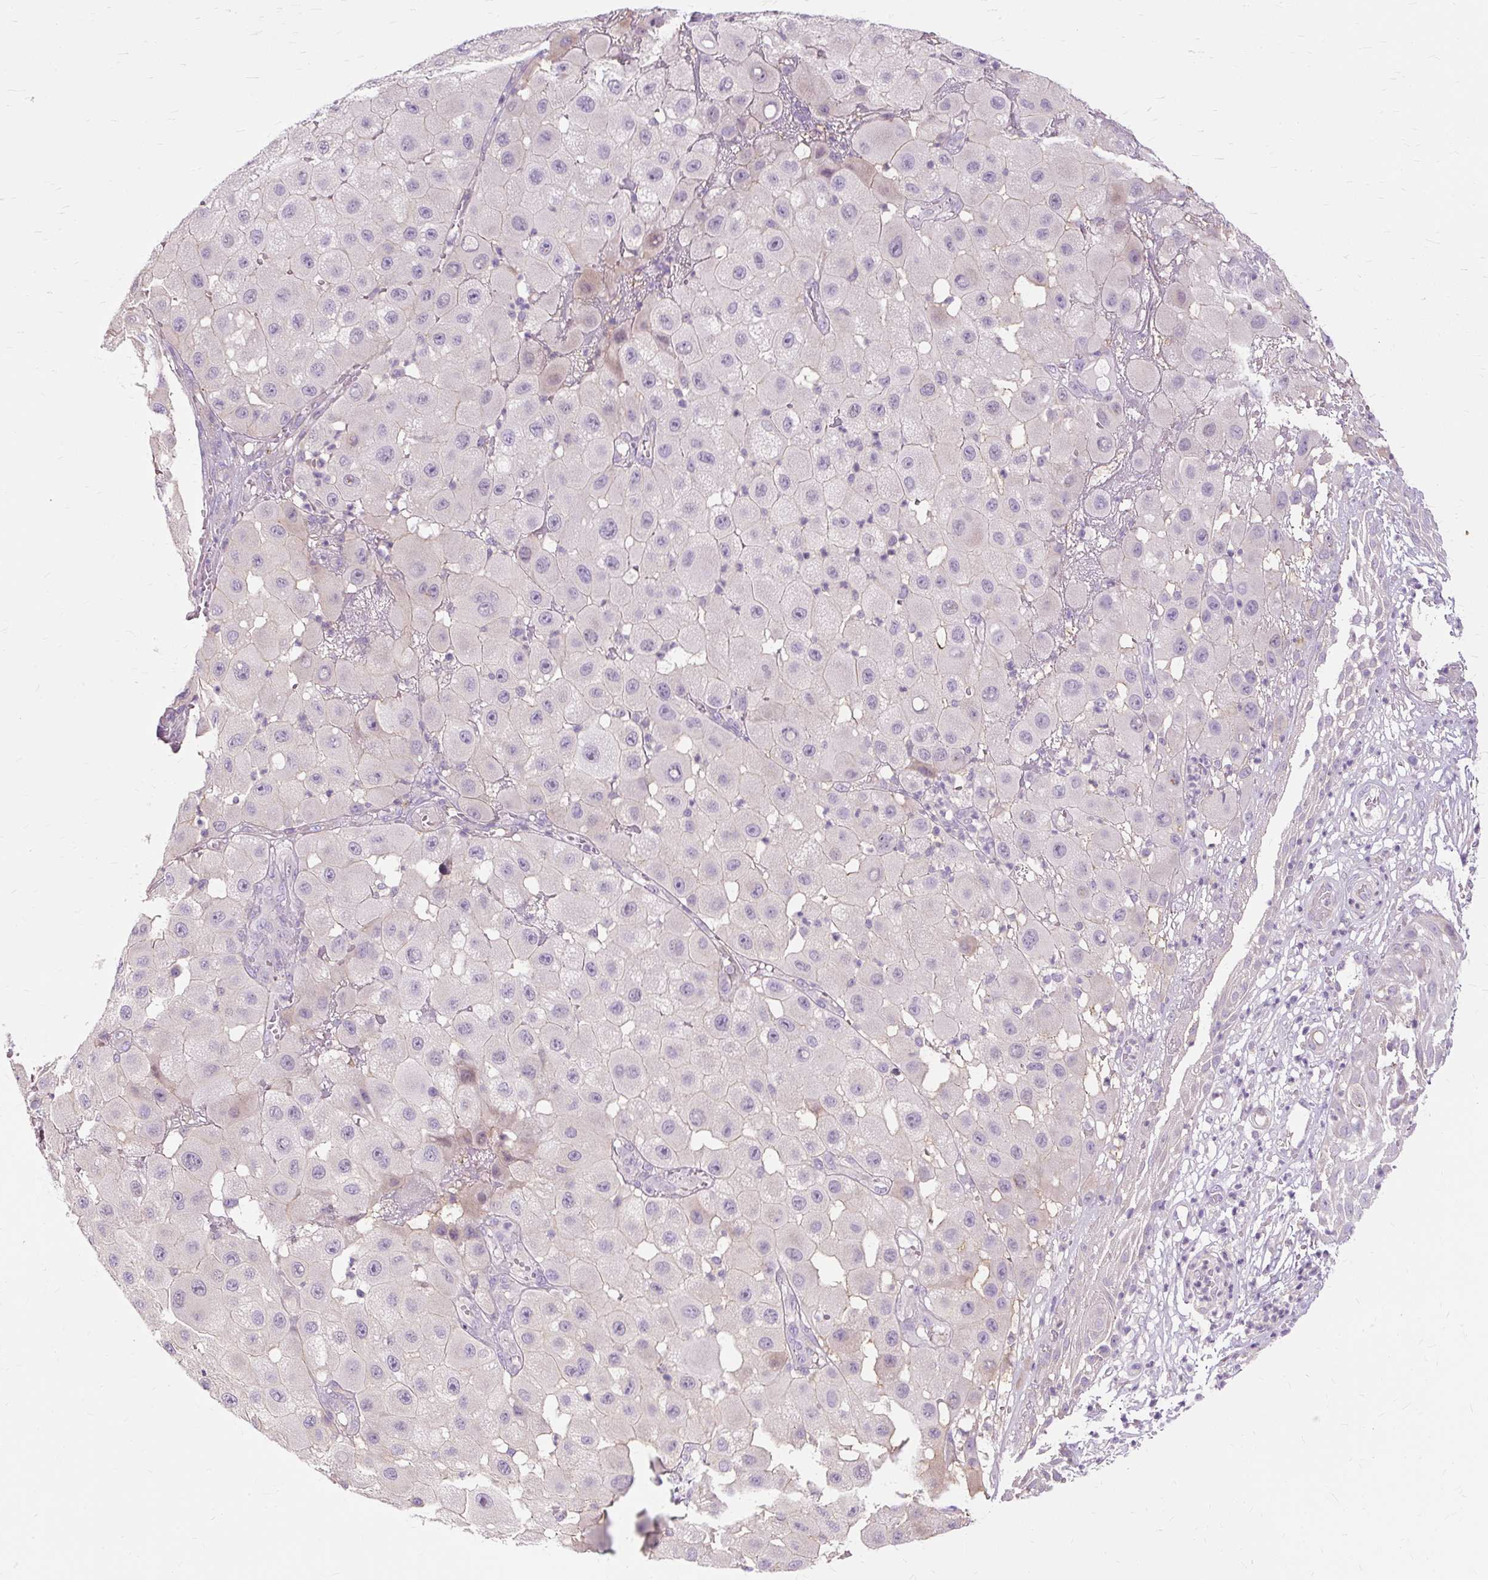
{"staining": {"intensity": "negative", "quantity": "none", "location": "none"}, "tissue": "melanoma", "cell_type": "Tumor cells", "image_type": "cancer", "snomed": [{"axis": "morphology", "description": "Malignant melanoma, NOS"}, {"axis": "topography", "description": "Skin"}], "caption": "Histopathology image shows no protein expression in tumor cells of malignant melanoma tissue.", "gene": "TSPAN8", "patient": {"sex": "female", "age": 81}}